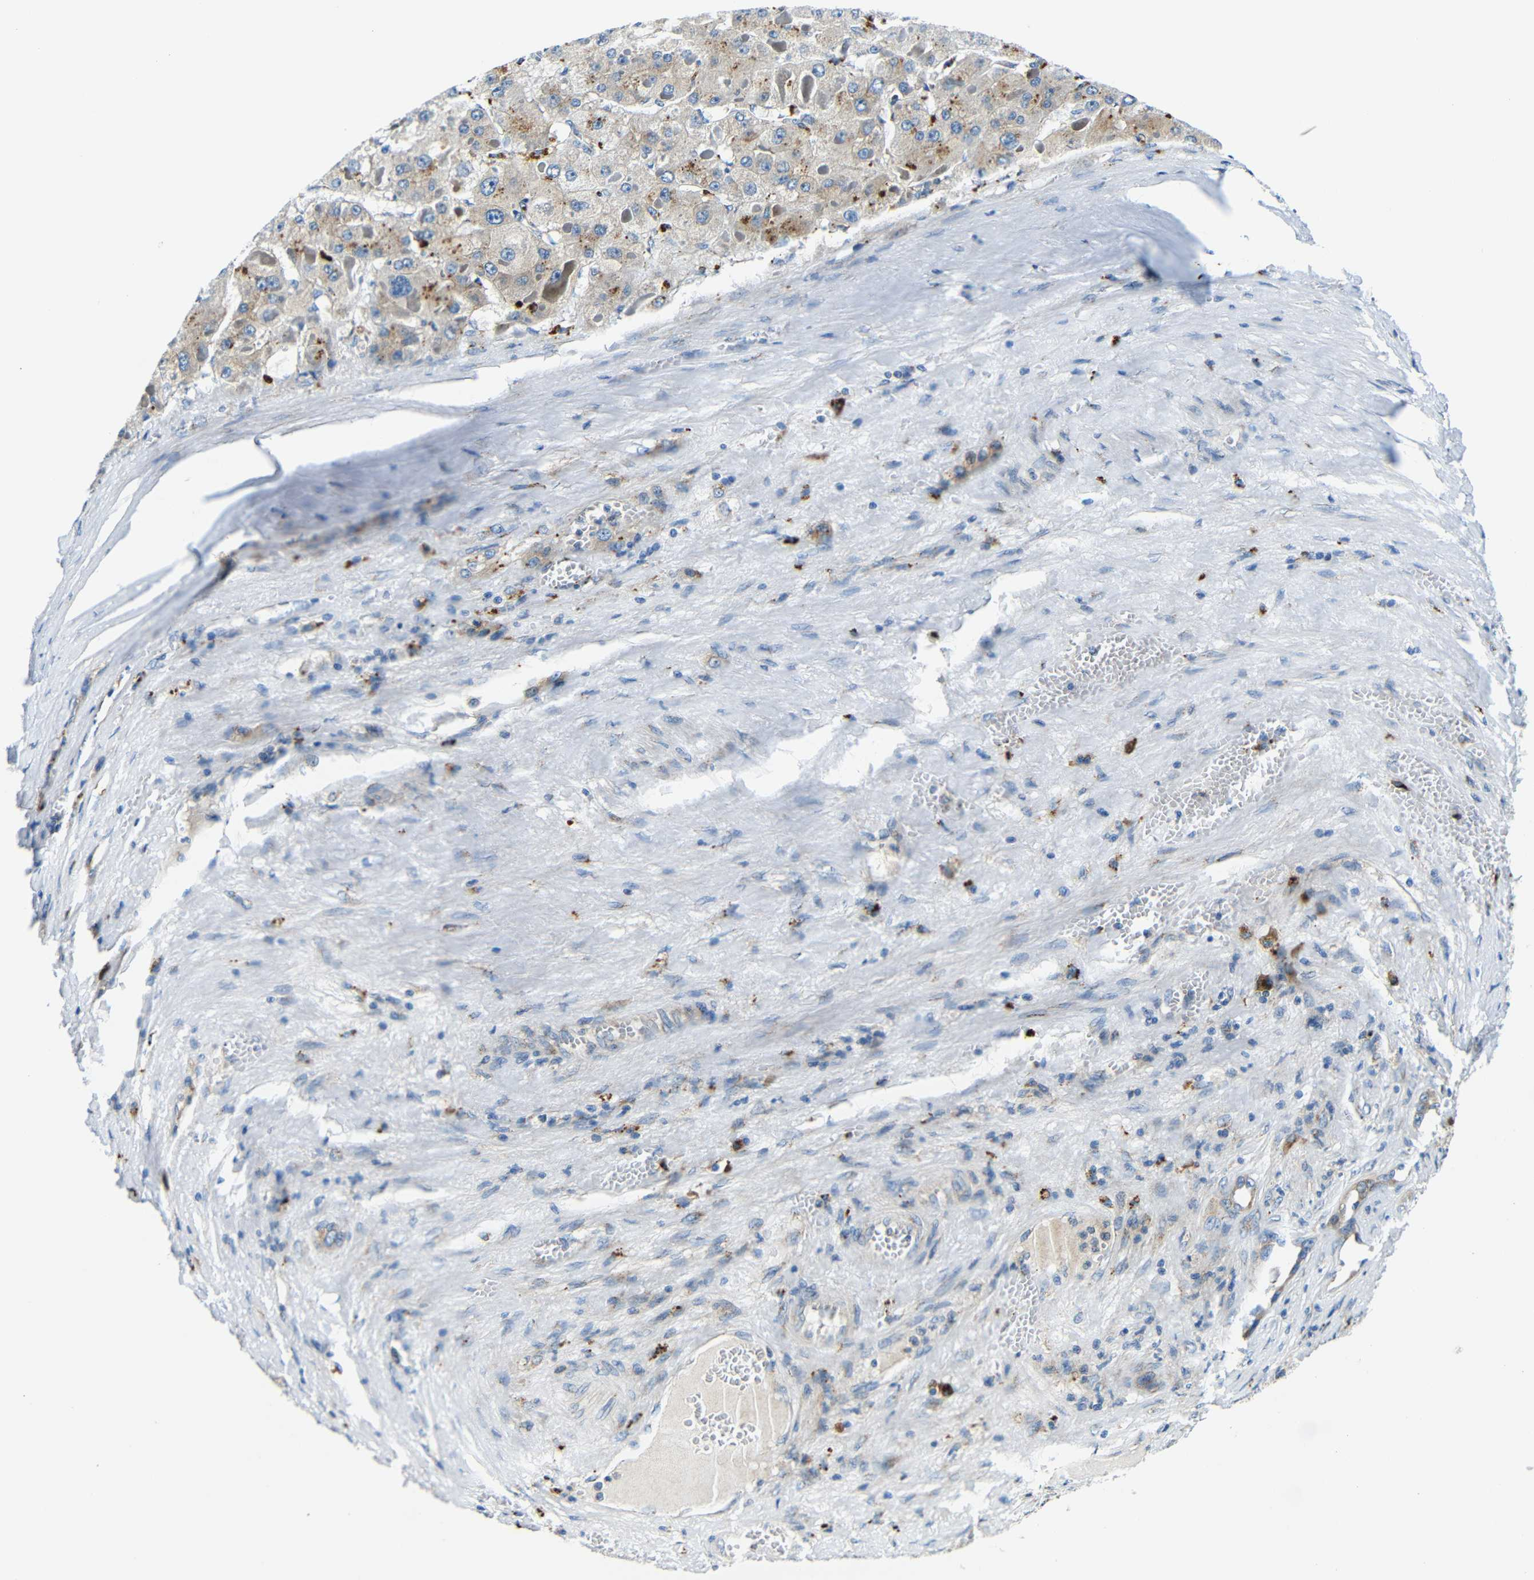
{"staining": {"intensity": "weak", "quantity": "25%-75%", "location": "cytoplasmic/membranous"}, "tissue": "liver cancer", "cell_type": "Tumor cells", "image_type": "cancer", "snomed": [{"axis": "morphology", "description": "Carcinoma, Hepatocellular, NOS"}, {"axis": "topography", "description": "Liver"}], "caption": "Immunohistochemical staining of human liver cancer demonstrates weak cytoplasmic/membranous protein positivity in approximately 25%-75% of tumor cells.", "gene": "USO1", "patient": {"sex": "female", "age": 73}}